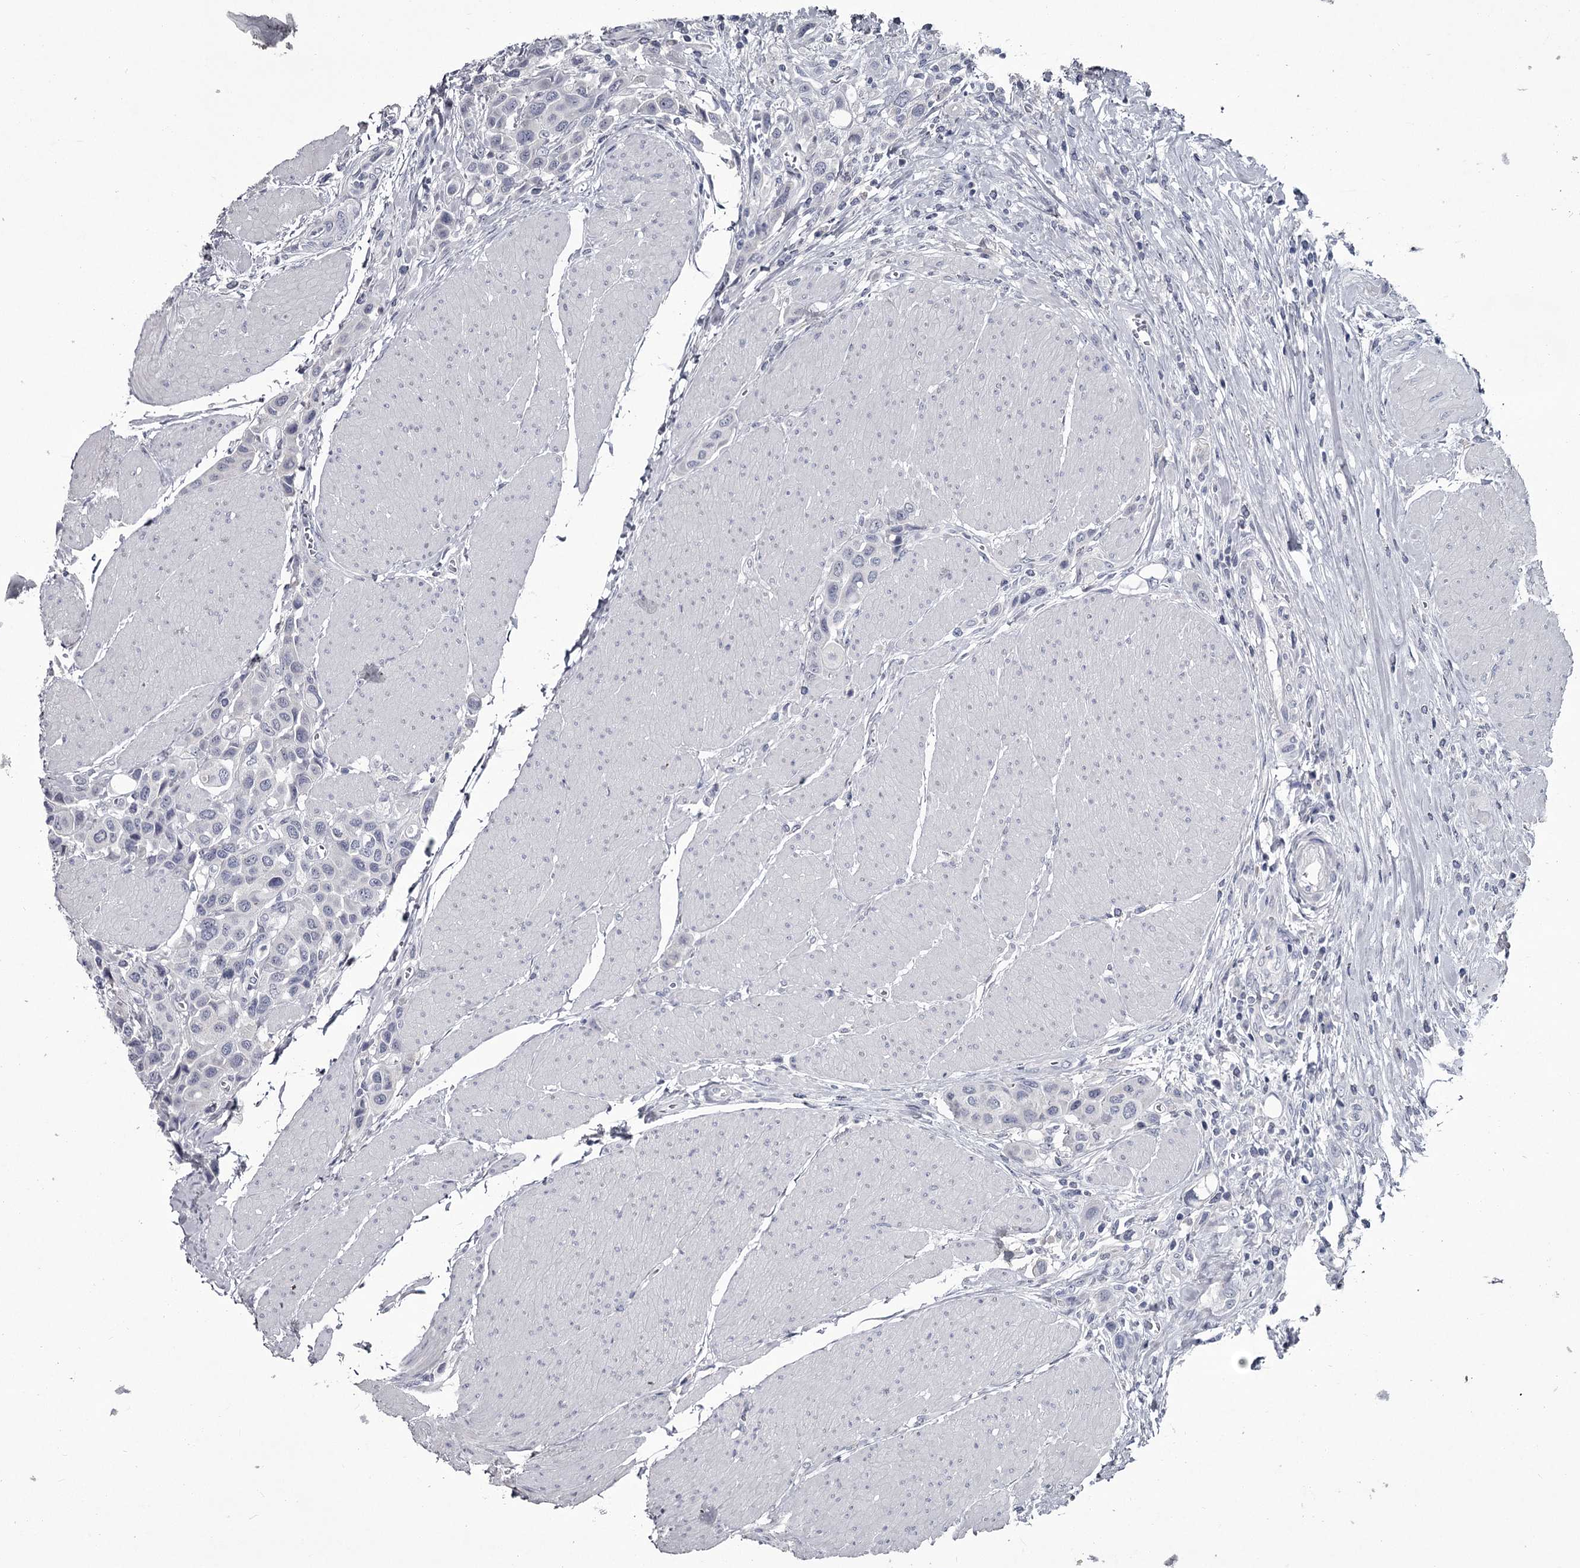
{"staining": {"intensity": "negative", "quantity": "none", "location": "none"}, "tissue": "urothelial cancer", "cell_type": "Tumor cells", "image_type": "cancer", "snomed": [{"axis": "morphology", "description": "Urothelial carcinoma, High grade"}, {"axis": "topography", "description": "Urinary bladder"}], "caption": "Micrograph shows no protein positivity in tumor cells of high-grade urothelial carcinoma tissue.", "gene": "DAO", "patient": {"sex": "male", "age": 50}}